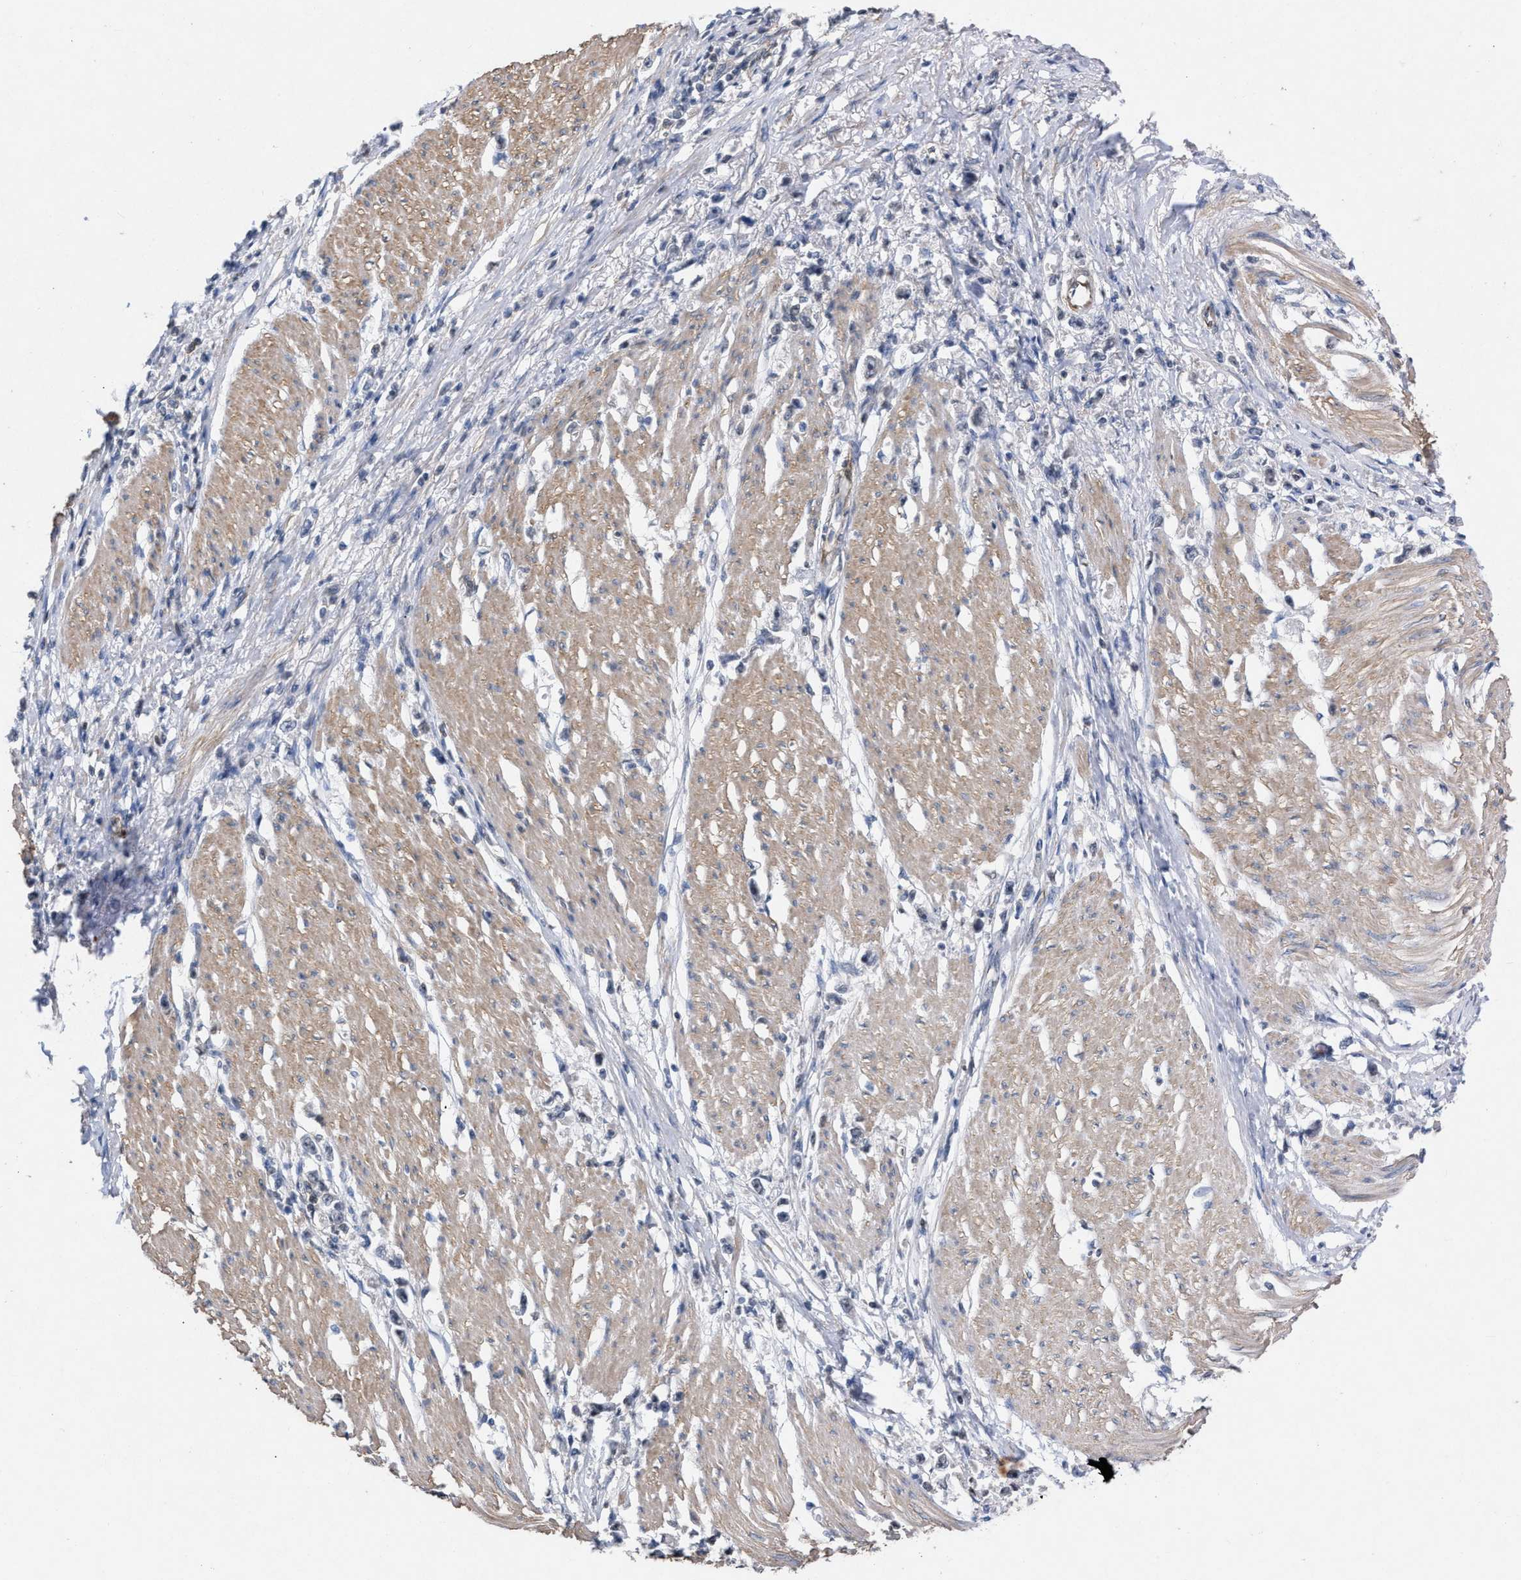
{"staining": {"intensity": "negative", "quantity": "none", "location": "none"}, "tissue": "stomach cancer", "cell_type": "Tumor cells", "image_type": "cancer", "snomed": [{"axis": "morphology", "description": "Adenocarcinoma, NOS"}, {"axis": "topography", "description": "Stomach"}], "caption": "Stomach cancer was stained to show a protein in brown. There is no significant expression in tumor cells.", "gene": "TMEM131", "patient": {"sex": "female", "age": 59}}